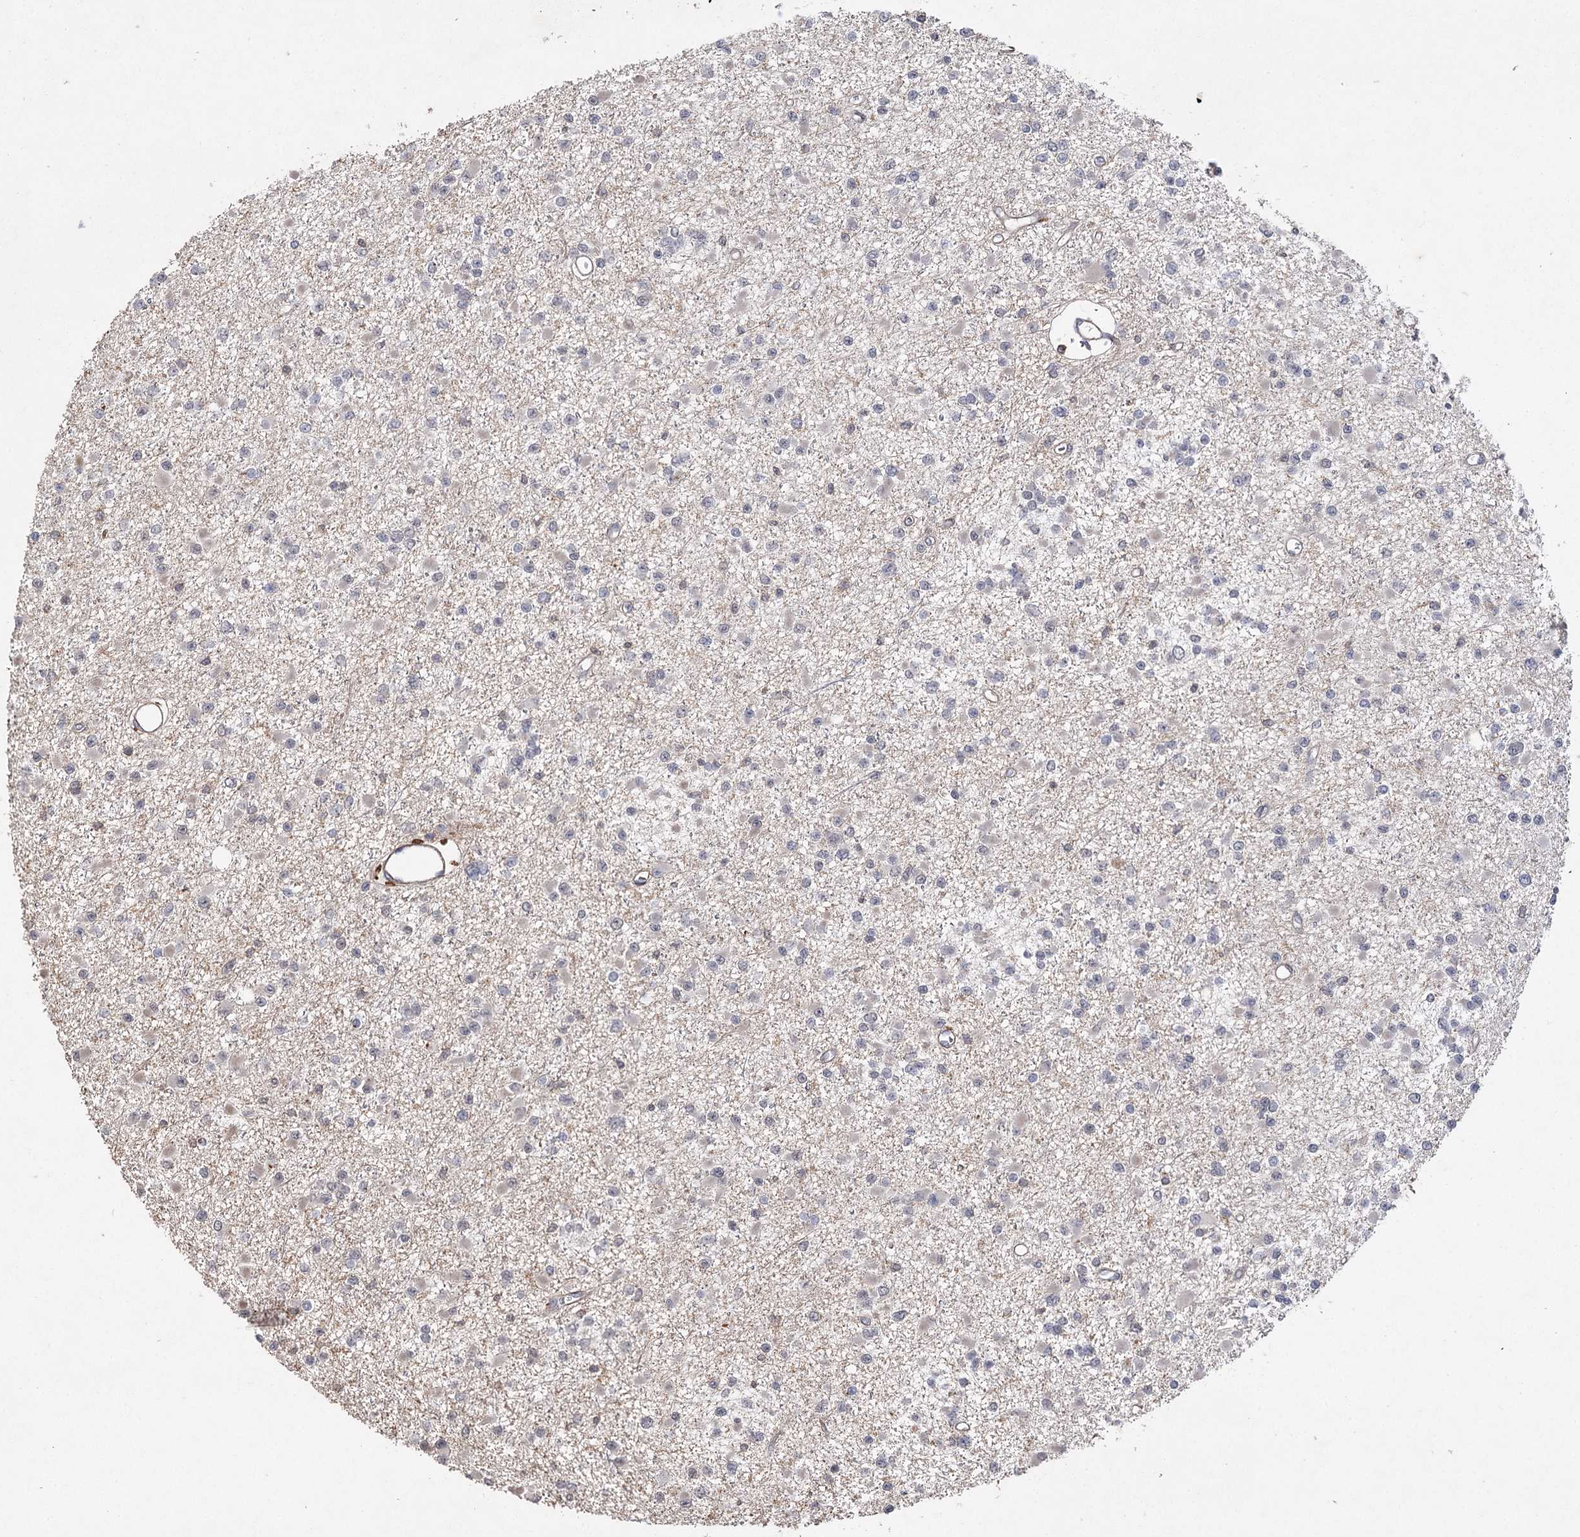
{"staining": {"intensity": "negative", "quantity": "none", "location": "none"}, "tissue": "glioma", "cell_type": "Tumor cells", "image_type": "cancer", "snomed": [{"axis": "morphology", "description": "Glioma, malignant, Low grade"}, {"axis": "topography", "description": "Brain"}], "caption": "Glioma was stained to show a protein in brown. There is no significant positivity in tumor cells.", "gene": "OBSL1", "patient": {"sex": "female", "age": 22}}